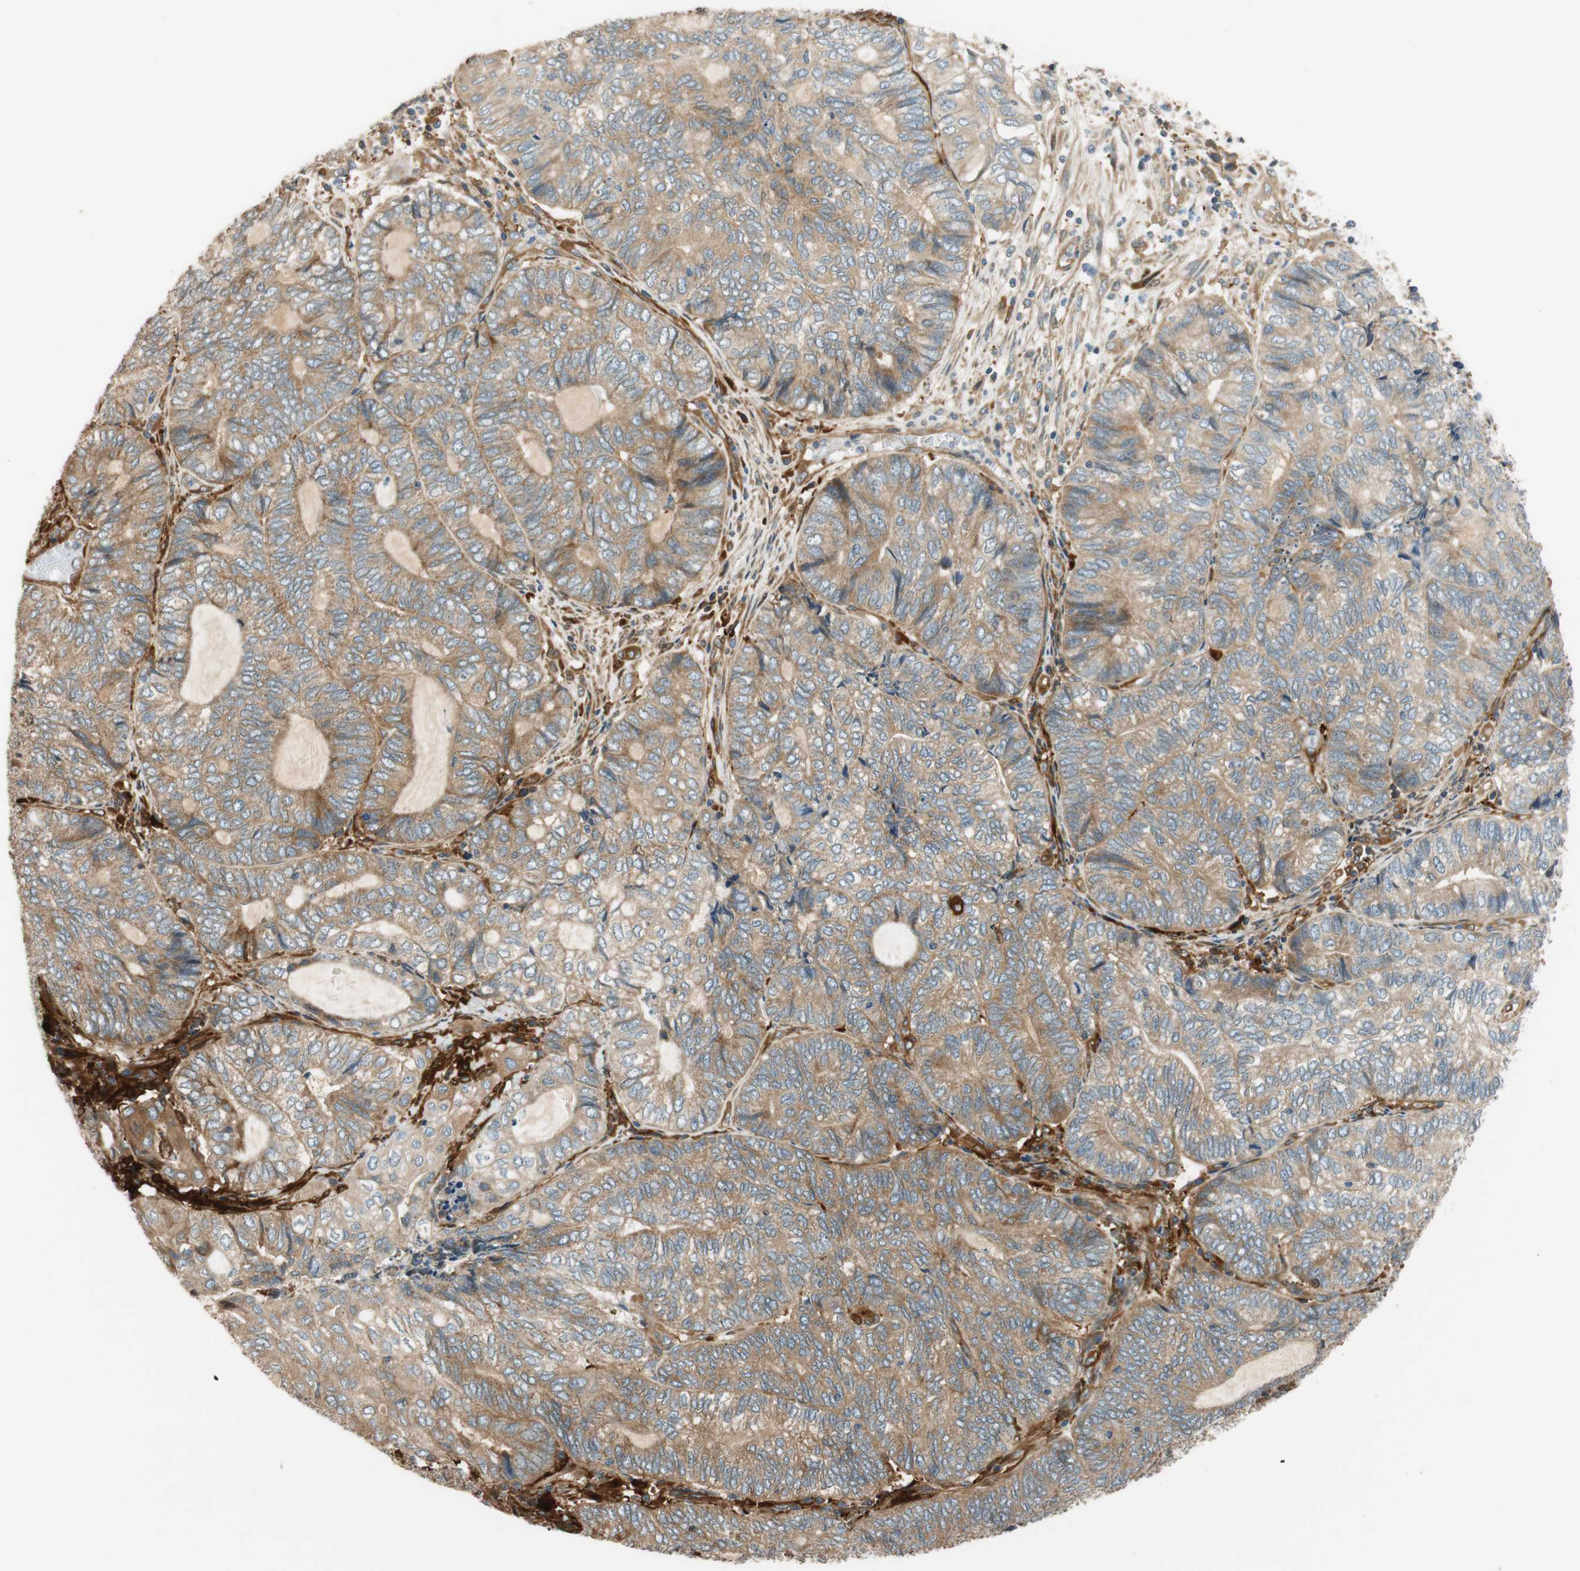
{"staining": {"intensity": "moderate", "quantity": ">75%", "location": "cytoplasmic/membranous"}, "tissue": "endometrial cancer", "cell_type": "Tumor cells", "image_type": "cancer", "snomed": [{"axis": "morphology", "description": "Adenocarcinoma, NOS"}, {"axis": "topography", "description": "Uterus"}, {"axis": "topography", "description": "Endometrium"}], "caption": "The micrograph demonstrates staining of endometrial cancer (adenocarcinoma), revealing moderate cytoplasmic/membranous protein expression (brown color) within tumor cells.", "gene": "PARP14", "patient": {"sex": "female", "age": 70}}